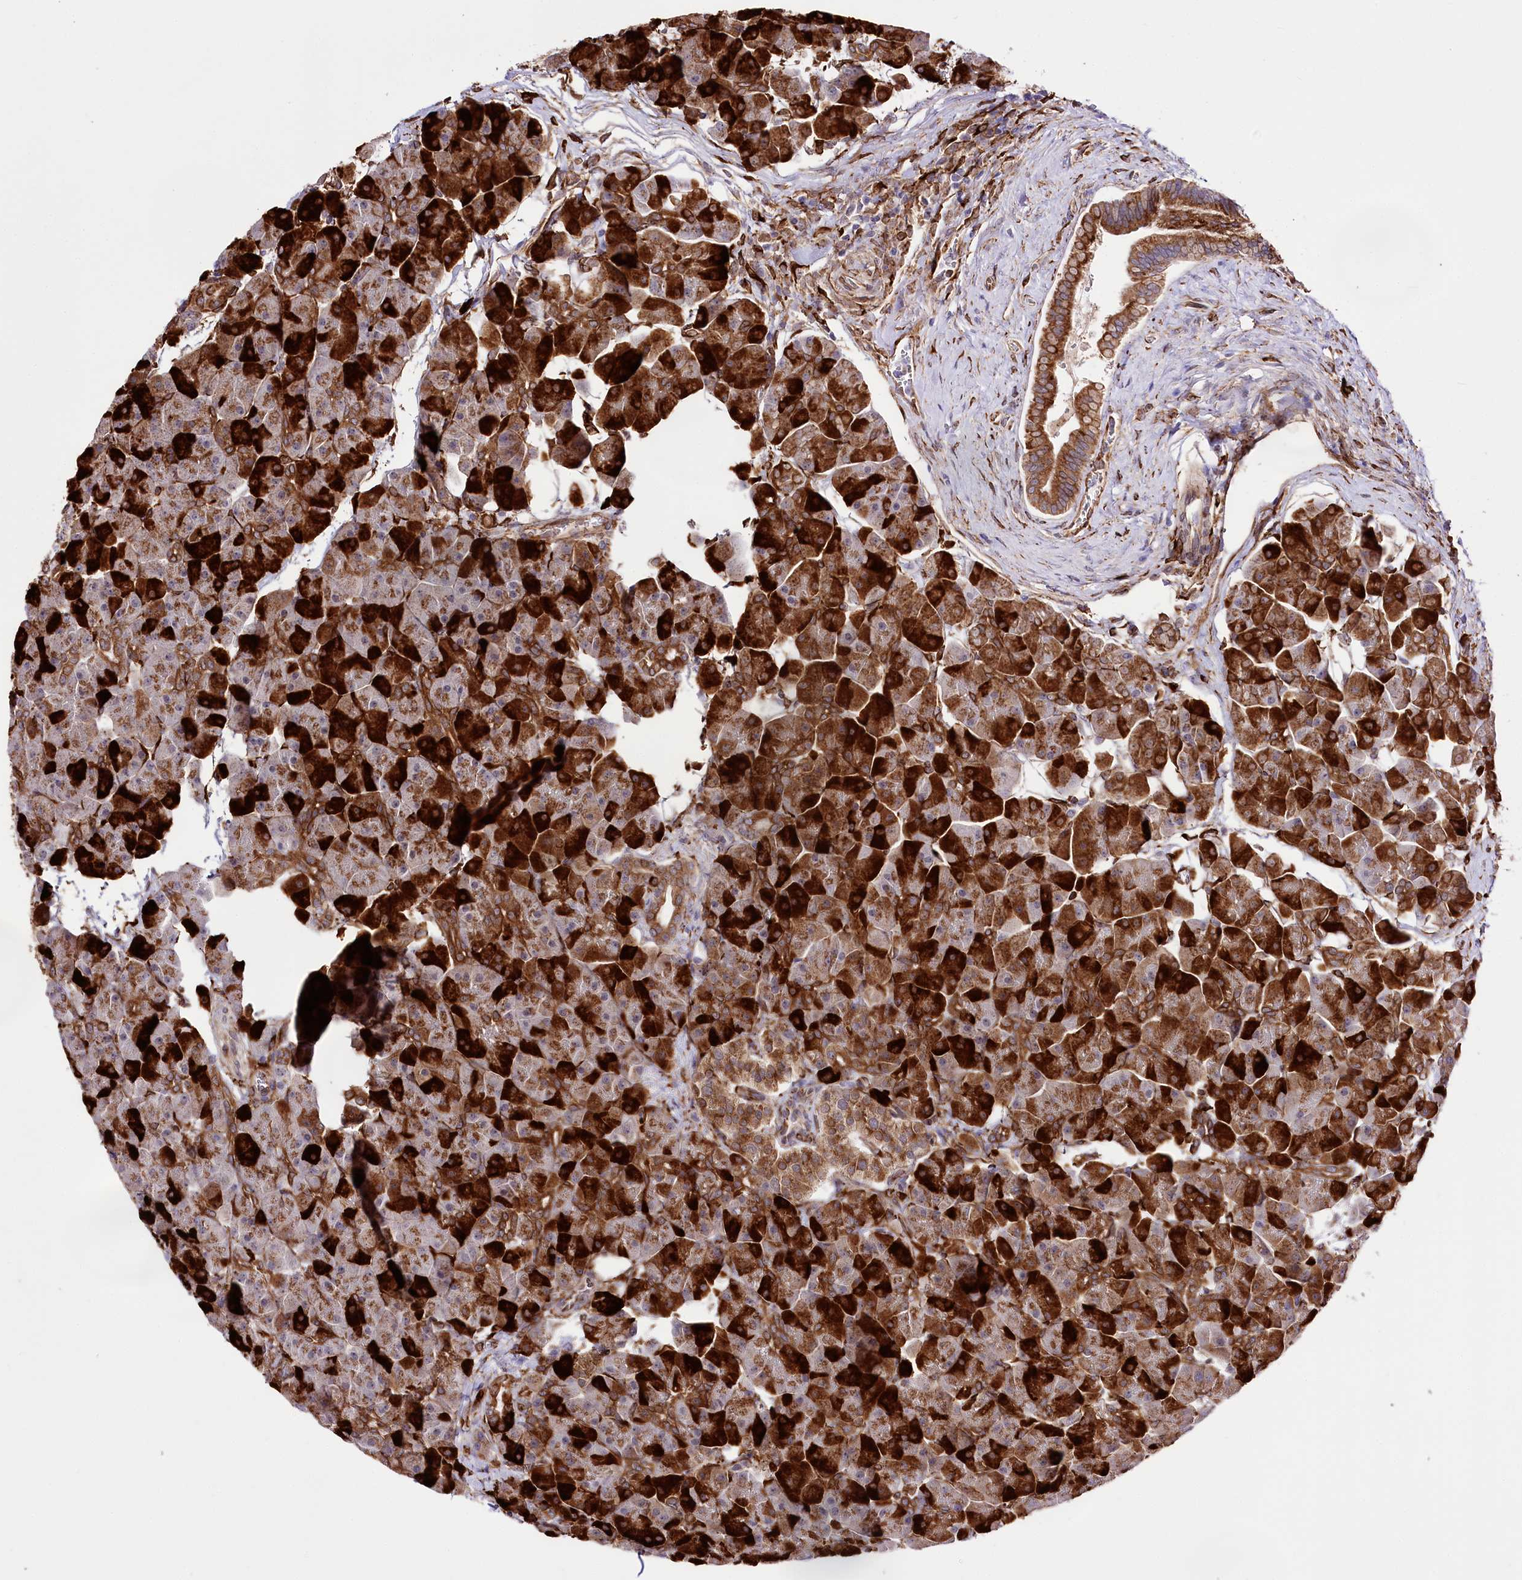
{"staining": {"intensity": "strong", "quantity": ">75%", "location": "cytoplasmic/membranous"}, "tissue": "pancreas", "cell_type": "Exocrine glandular cells", "image_type": "normal", "snomed": [{"axis": "morphology", "description": "Normal tissue, NOS"}, {"axis": "topography", "description": "Pancreas"}], "caption": "Immunohistochemical staining of normal human pancreas shows >75% levels of strong cytoplasmic/membranous protein staining in approximately >75% of exocrine glandular cells.", "gene": "WWC1", "patient": {"sex": "male", "age": 66}}